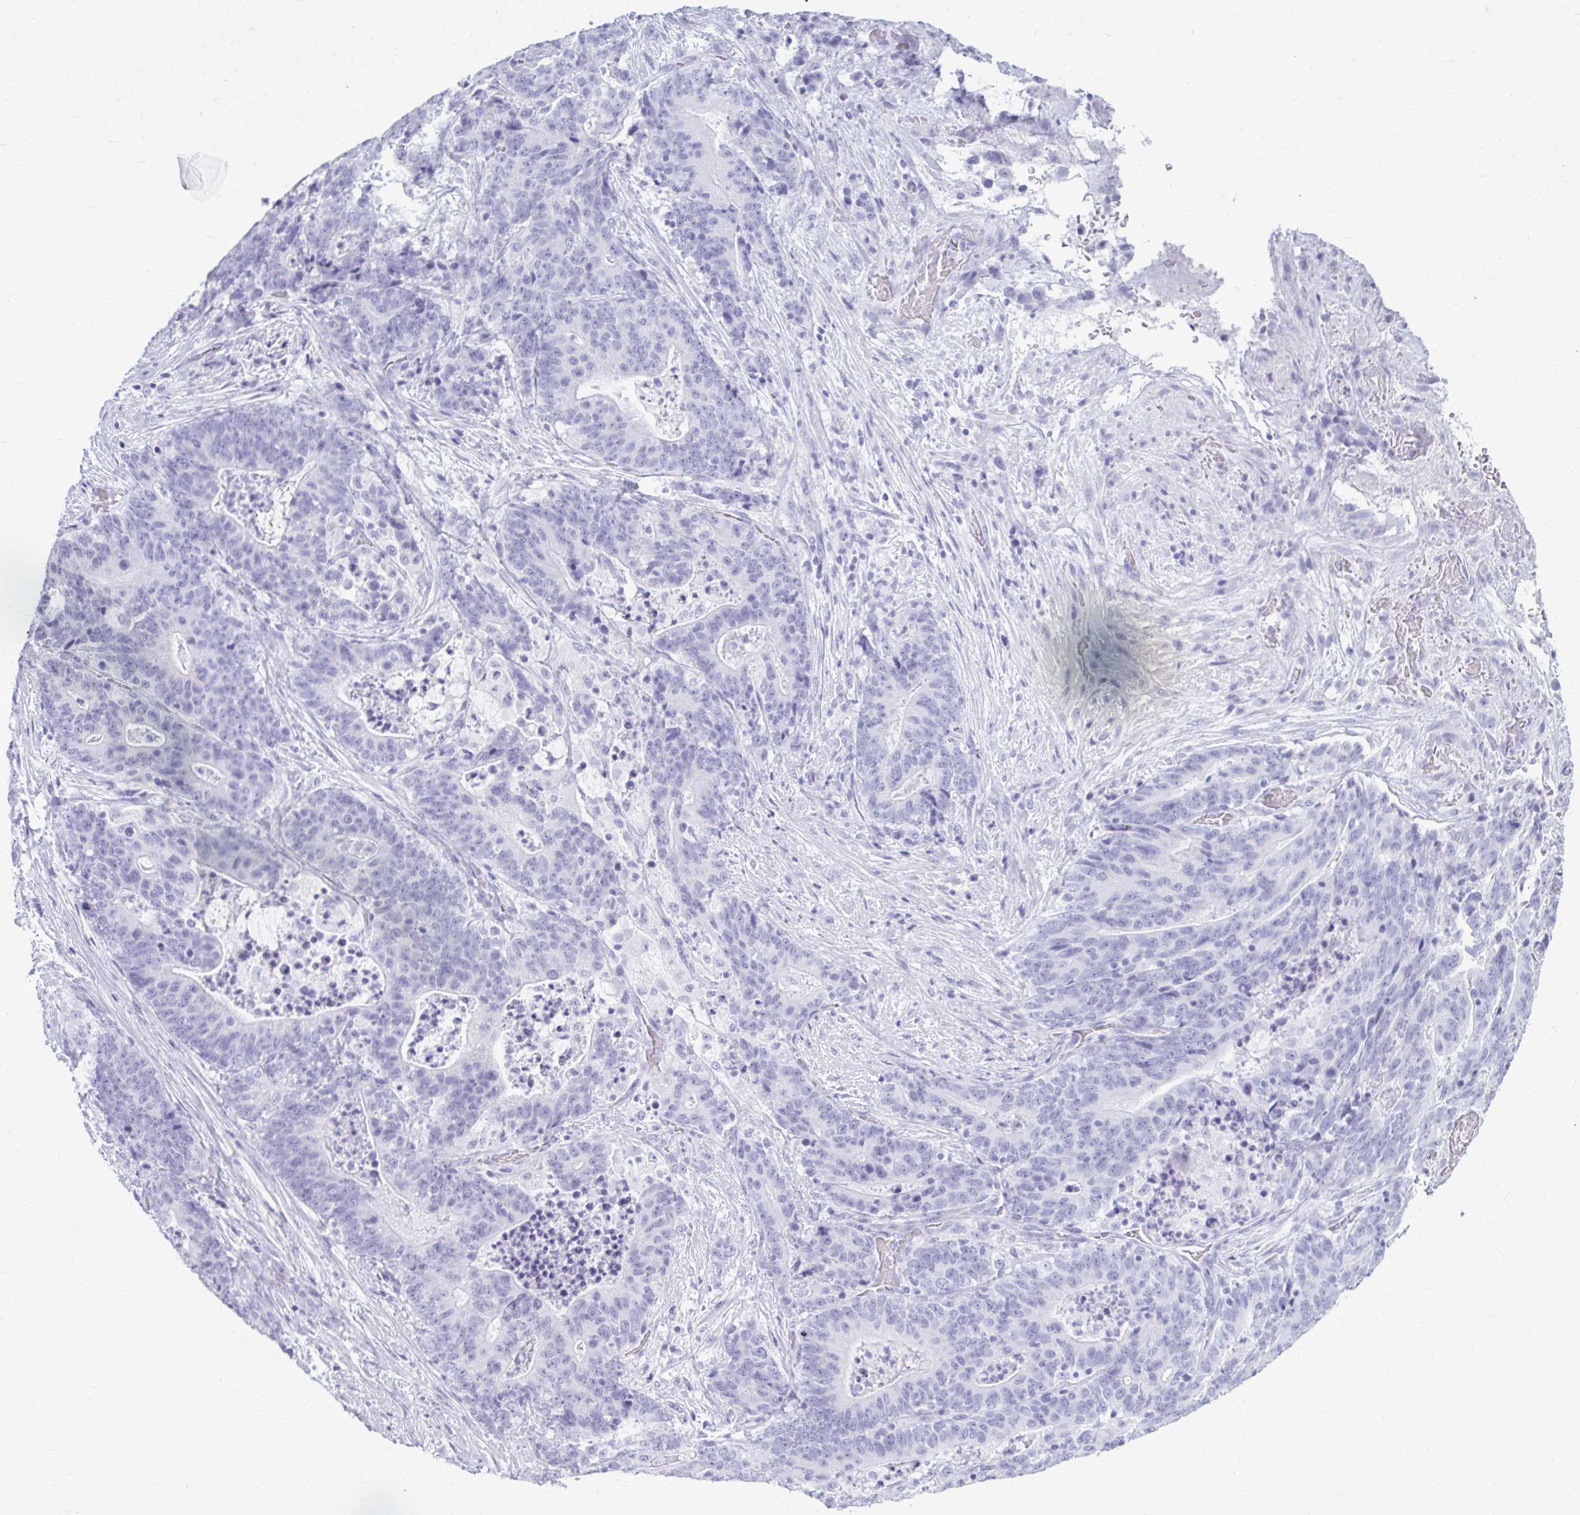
{"staining": {"intensity": "negative", "quantity": "none", "location": "none"}, "tissue": "stomach cancer", "cell_type": "Tumor cells", "image_type": "cancer", "snomed": [{"axis": "morphology", "description": "Normal tissue, NOS"}, {"axis": "morphology", "description": "Adenocarcinoma, NOS"}, {"axis": "topography", "description": "Stomach"}], "caption": "Protein analysis of adenocarcinoma (stomach) displays no significant staining in tumor cells. The staining is performed using DAB brown chromogen with nuclei counter-stained in using hematoxylin.", "gene": "KRT5", "patient": {"sex": "female", "age": 64}}